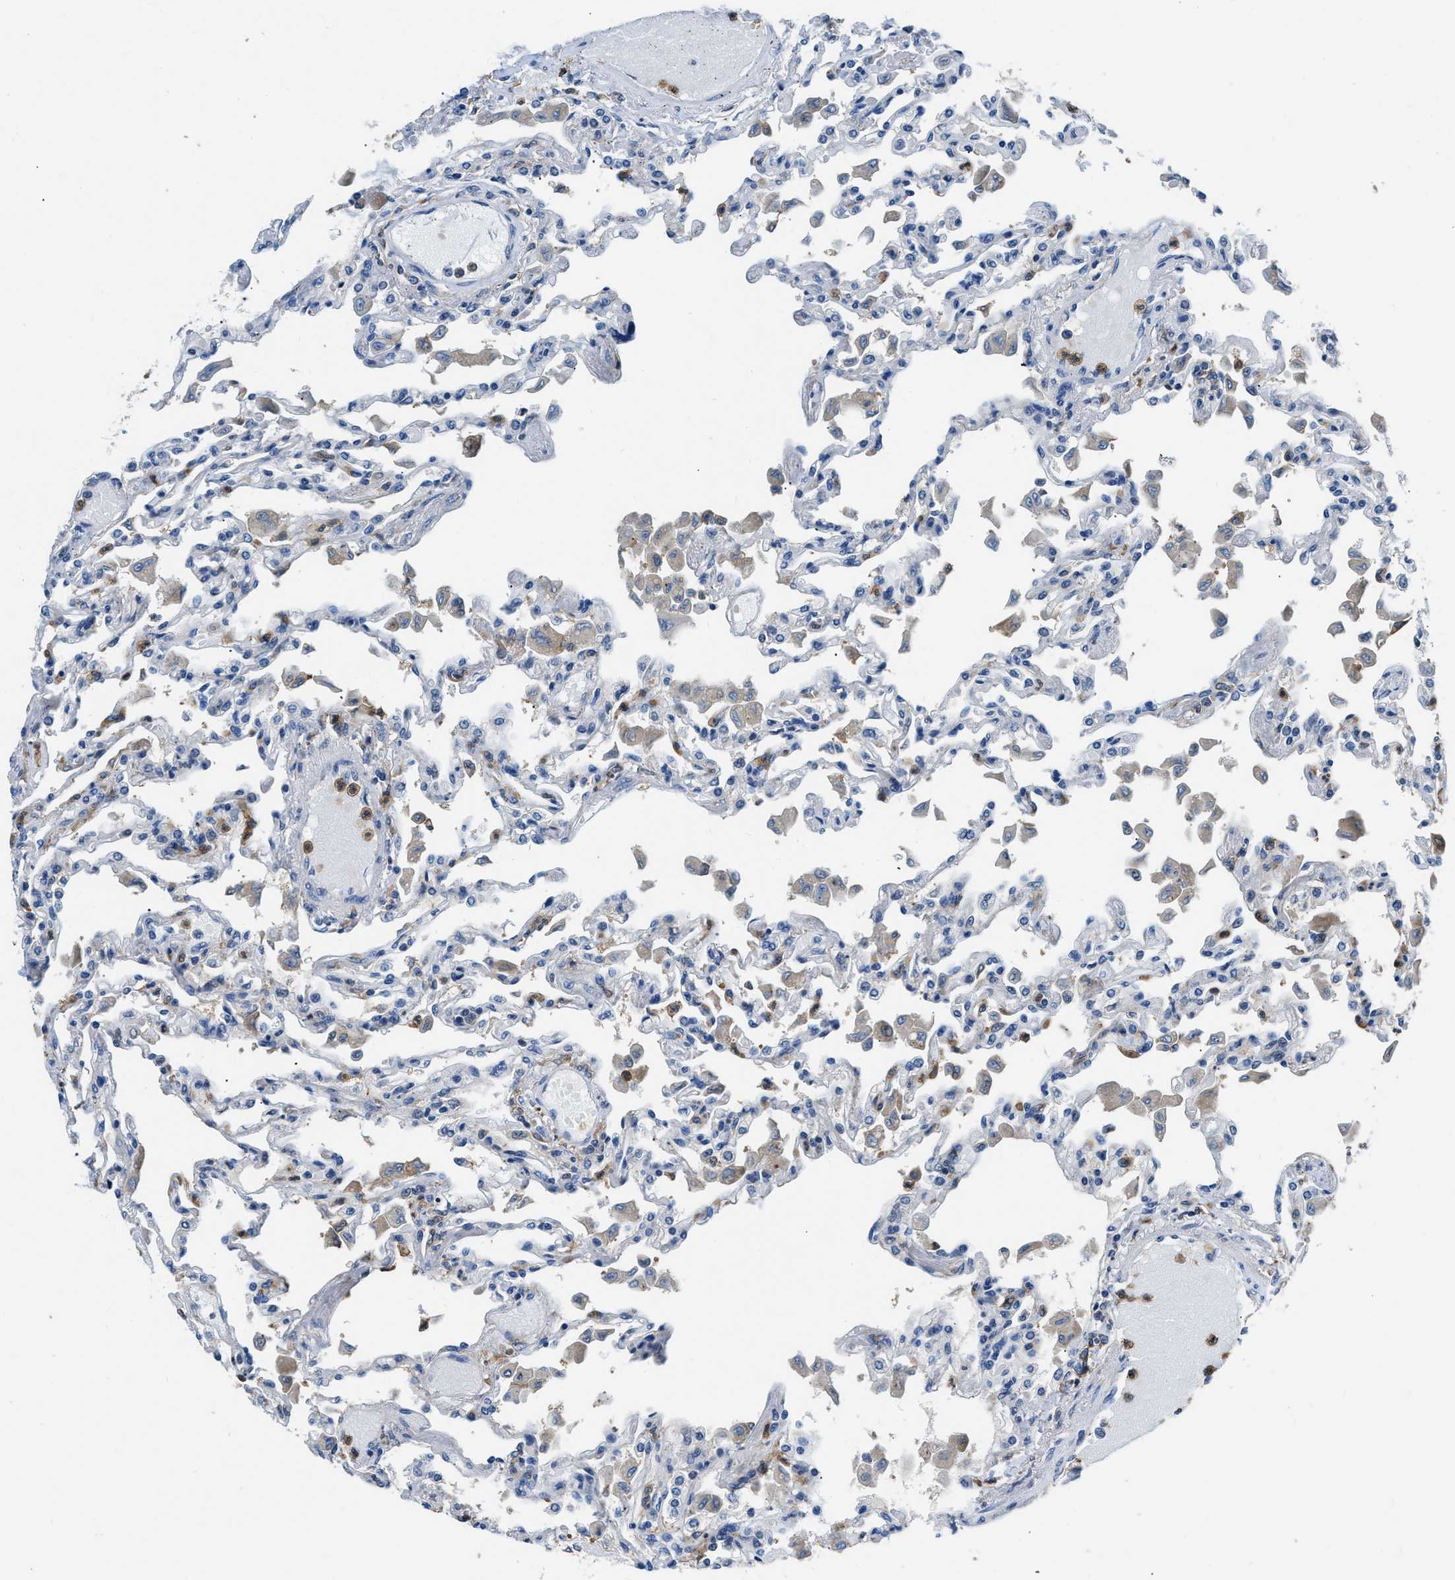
{"staining": {"intensity": "moderate", "quantity": "<25%", "location": "cytoplasmic/membranous"}, "tissue": "lung", "cell_type": "Alveolar cells", "image_type": "normal", "snomed": [{"axis": "morphology", "description": "Normal tissue, NOS"}, {"axis": "topography", "description": "Bronchus"}, {"axis": "topography", "description": "Lung"}], "caption": "This histopathology image reveals immunohistochemistry (IHC) staining of benign lung, with low moderate cytoplasmic/membranous positivity in about <25% of alveolar cells.", "gene": "PKM", "patient": {"sex": "female", "age": 49}}